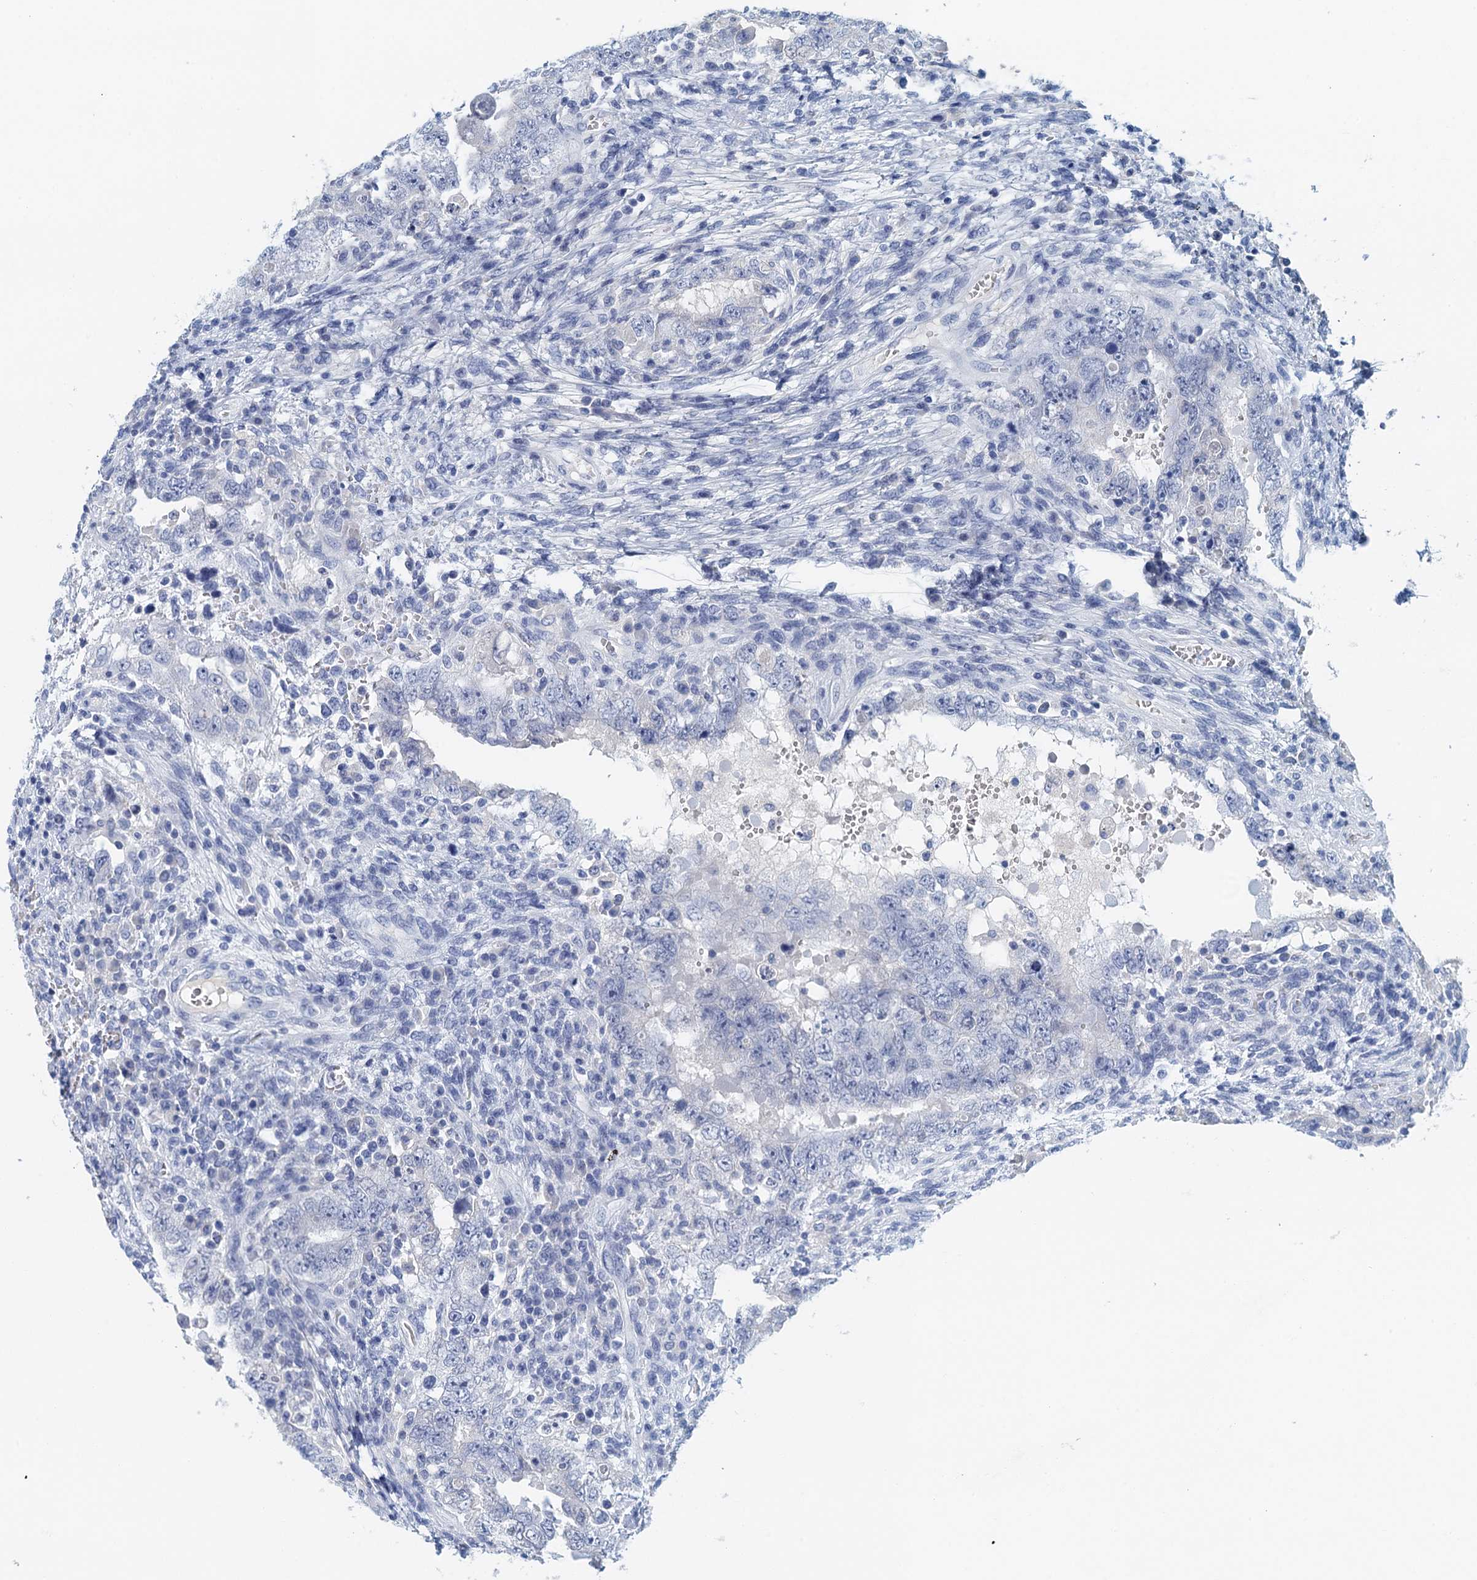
{"staining": {"intensity": "negative", "quantity": "none", "location": "none"}, "tissue": "testis cancer", "cell_type": "Tumor cells", "image_type": "cancer", "snomed": [{"axis": "morphology", "description": "Carcinoma, Embryonal, NOS"}, {"axis": "topography", "description": "Testis"}], "caption": "This image is of testis cancer stained with immunohistochemistry (IHC) to label a protein in brown with the nuclei are counter-stained blue. There is no expression in tumor cells.", "gene": "CYP51A1", "patient": {"sex": "male", "age": 26}}